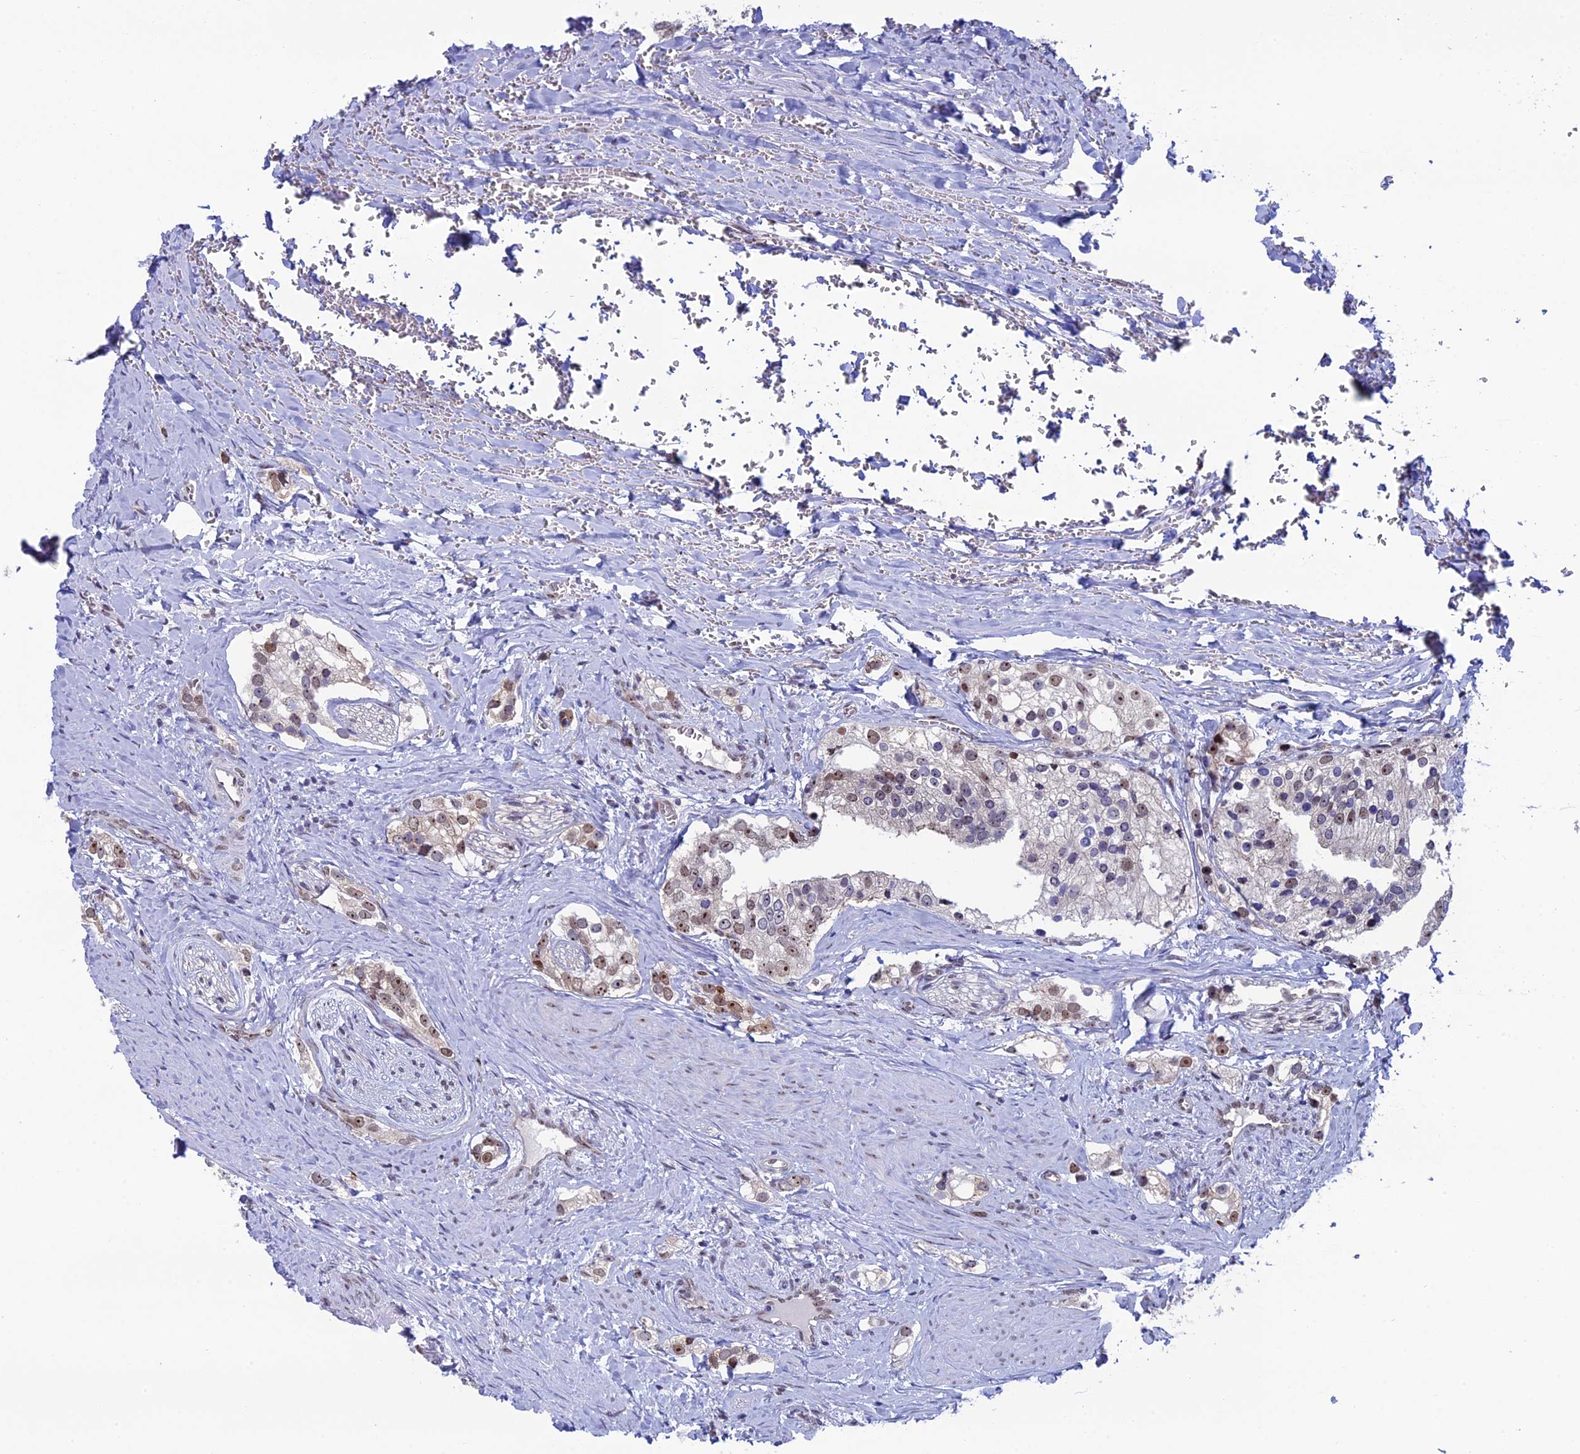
{"staining": {"intensity": "weak", "quantity": ">75%", "location": "nuclear"}, "tissue": "prostate cancer", "cell_type": "Tumor cells", "image_type": "cancer", "snomed": [{"axis": "morphology", "description": "Adenocarcinoma, High grade"}, {"axis": "topography", "description": "Prostate"}], "caption": "Protein positivity by immunohistochemistry demonstrates weak nuclear expression in about >75% of tumor cells in adenocarcinoma (high-grade) (prostate). Nuclei are stained in blue.", "gene": "CCDC86", "patient": {"sex": "male", "age": 66}}